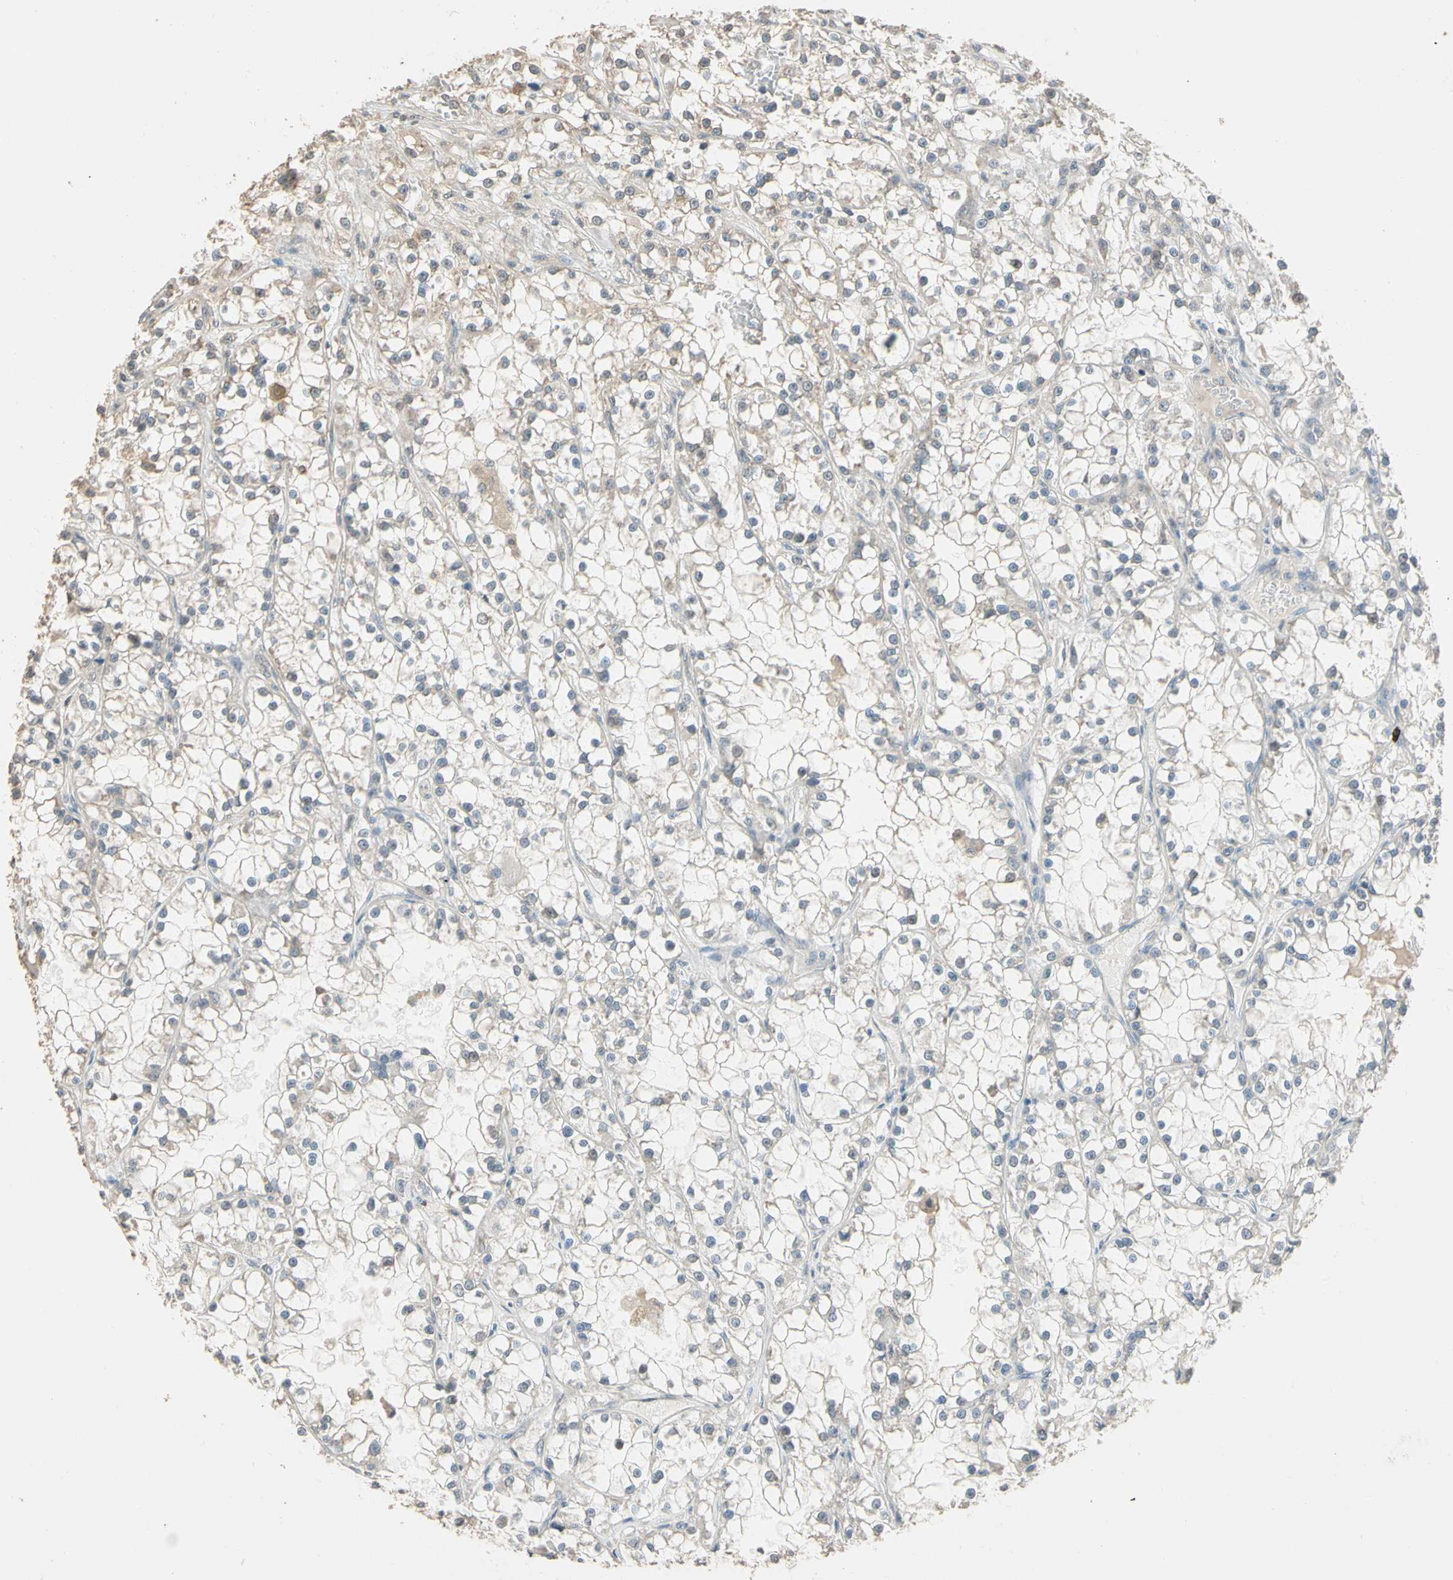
{"staining": {"intensity": "weak", "quantity": "<25%", "location": "cytoplasmic/membranous"}, "tissue": "renal cancer", "cell_type": "Tumor cells", "image_type": "cancer", "snomed": [{"axis": "morphology", "description": "Adenocarcinoma, NOS"}, {"axis": "topography", "description": "Kidney"}], "caption": "Immunohistochemistry (IHC) image of neoplastic tissue: renal cancer (adenocarcinoma) stained with DAB (3,3'-diaminobenzidine) exhibits no significant protein expression in tumor cells.", "gene": "MAP3K7", "patient": {"sex": "female", "age": 52}}